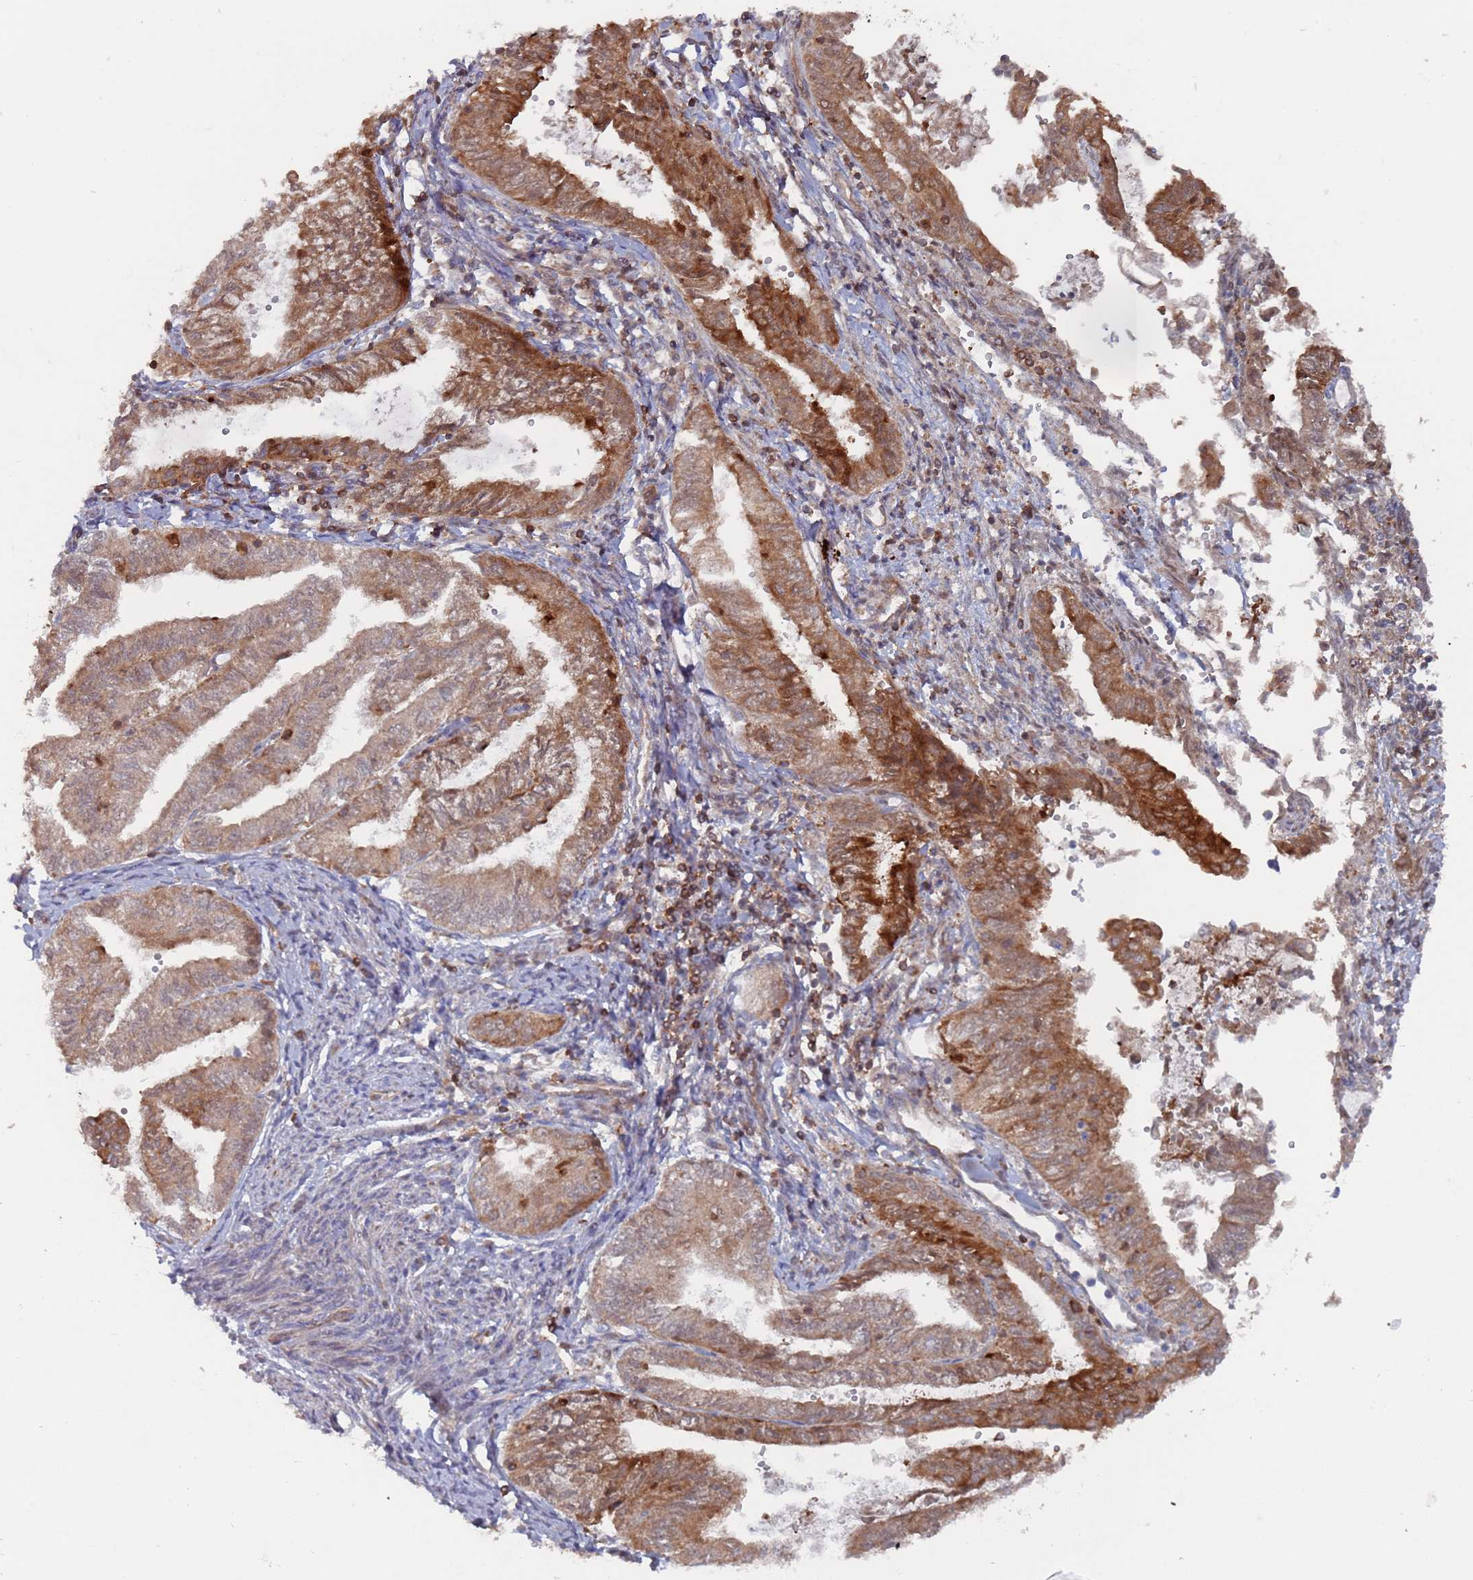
{"staining": {"intensity": "strong", "quantity": "<25%", "location": "cytoplasmic/membranous"}, "tissue": "endometrial cancer", "cell_type": "Tumor cells", "image_type": "cancer", "snomed": [{"axis": "morphology", "description": "Adenocarcinoma, NOS"}, {"axis": "topography", "description": "Endometrium"}], "caption": "Endometrial adenocarcinoma stained with DAB (3,3'-diaminobenzidine) immunohistochemistry displays medium levels of strong cytoplasmic/membranous expression in approximately <25% of tumor cells.", "gene": "DDX60", "patient": {"sex": "female", "age": 66}}